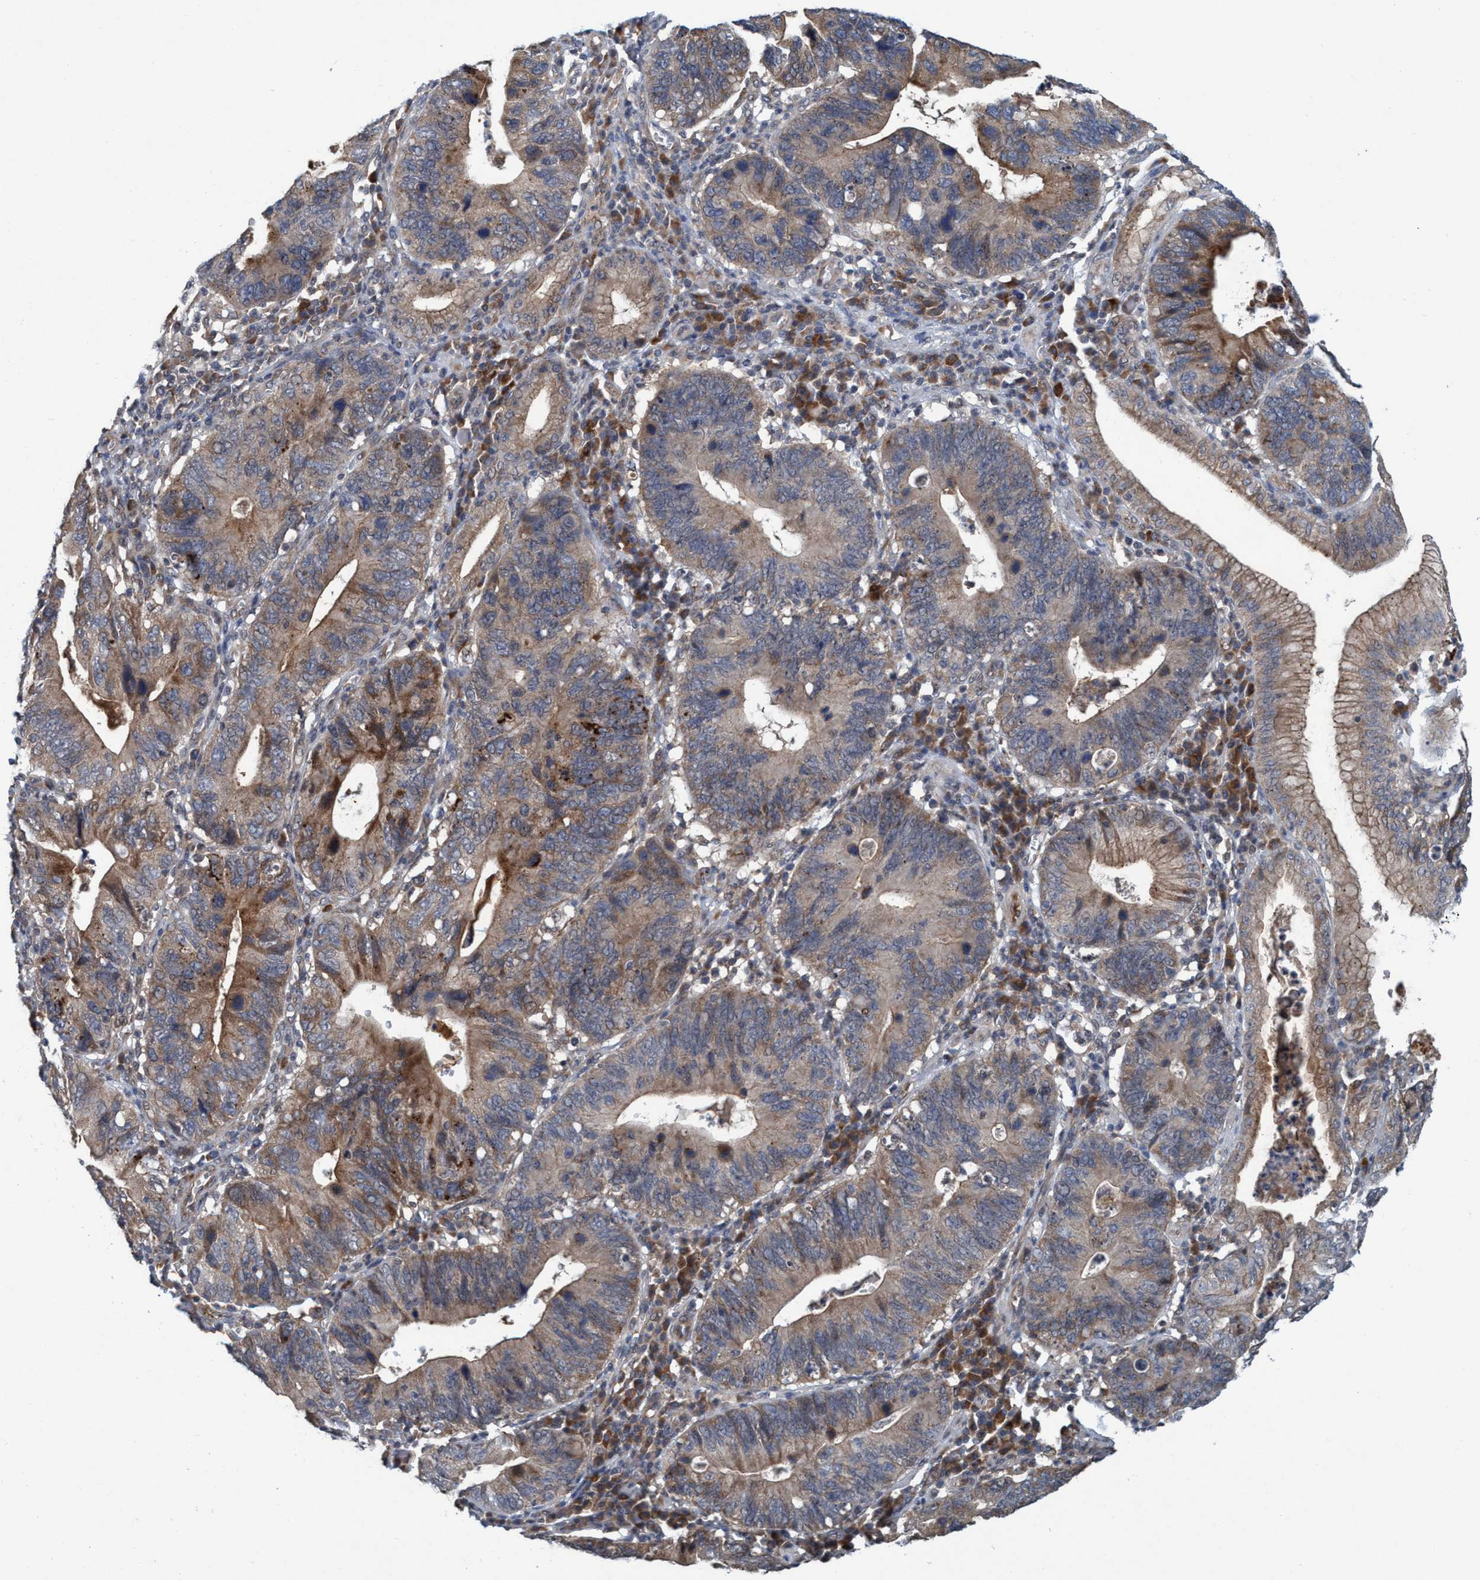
{"staining": {"intensity": "weak", "quantity": "25%-75%", "location": "cytoplasmic/membranous"}, "tissue": "stomach cancer", "cell_type": "Tumor cells", "image_type": "cancer", "snomed": [{"axis": "morphology", "description": "Adenocarcinoma, NOS"}, {"axis": "topography", "description": "Stomach"}], "caption": "DAB (3,3'-diaminobenzidine) immunohistochemical staining of human adenocarcinoma (stomach) reveals weak cytoplasmic/membranous protein positivity in approximately 25%-75% of tumor cells.", "gene": "TRIM65", "patient": {"sex": "male", "age": 59}}